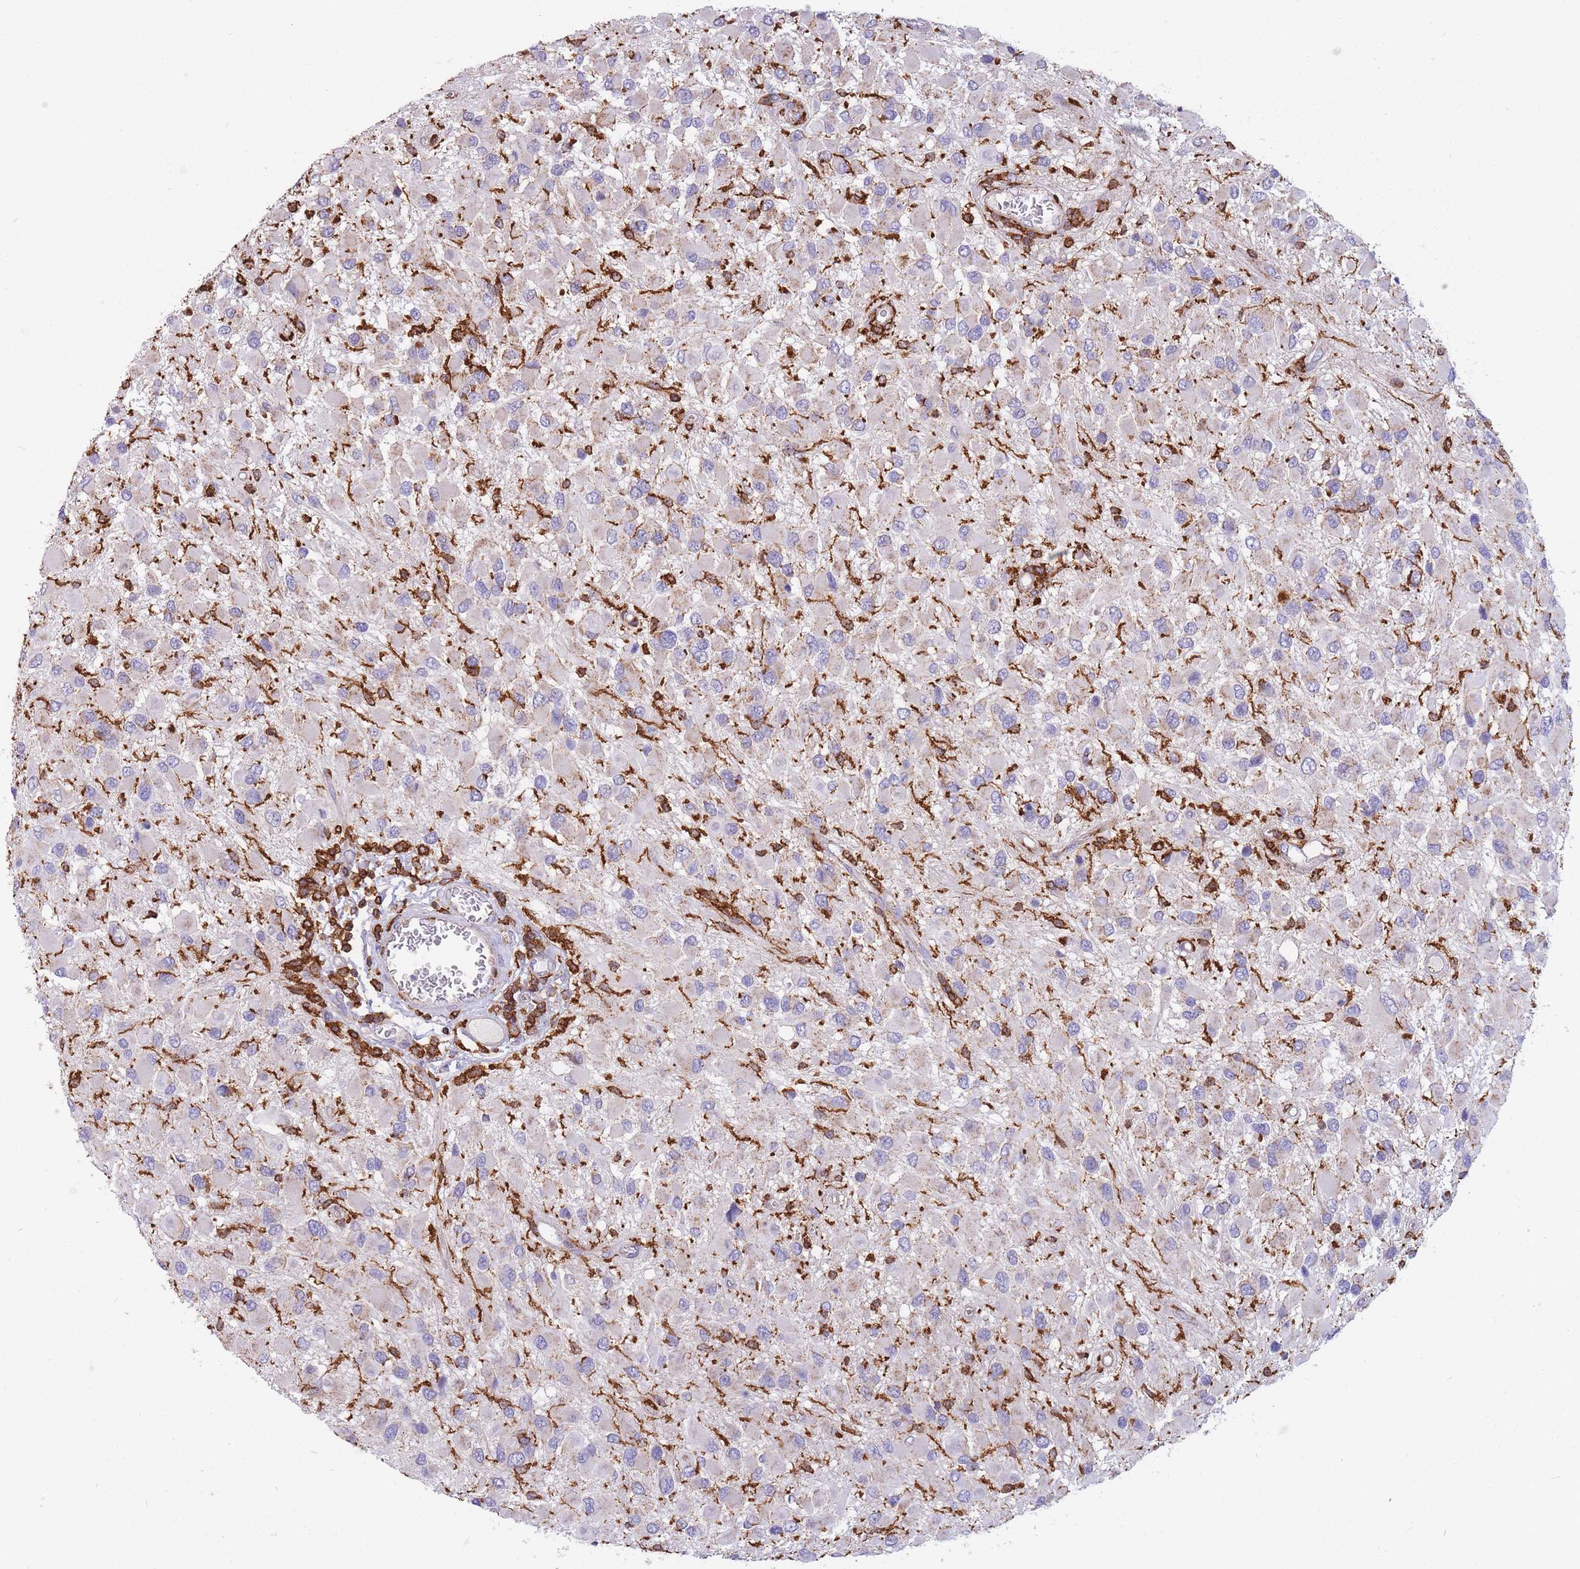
{"staining": {"intensity": "negative", "quantity": "none", "location": "none"}, "tissue": "glioma", "cell_type": "Tumor cells", "image_type": "cancer", "snomed": [{"axis": "morphology", "description": "Glioma, malignant, High grade"}, {"axis": "topography", "description": "Brain"}], "caption": "This photomicrograph is of malignant glioma (high-grade) stained with IHC to label a protein in brown with the nuclei are counter-stained blue. There is no expression in tumor cells.", "gene": "MRPL54", "patient": {"sex": "male", "age": 53}}